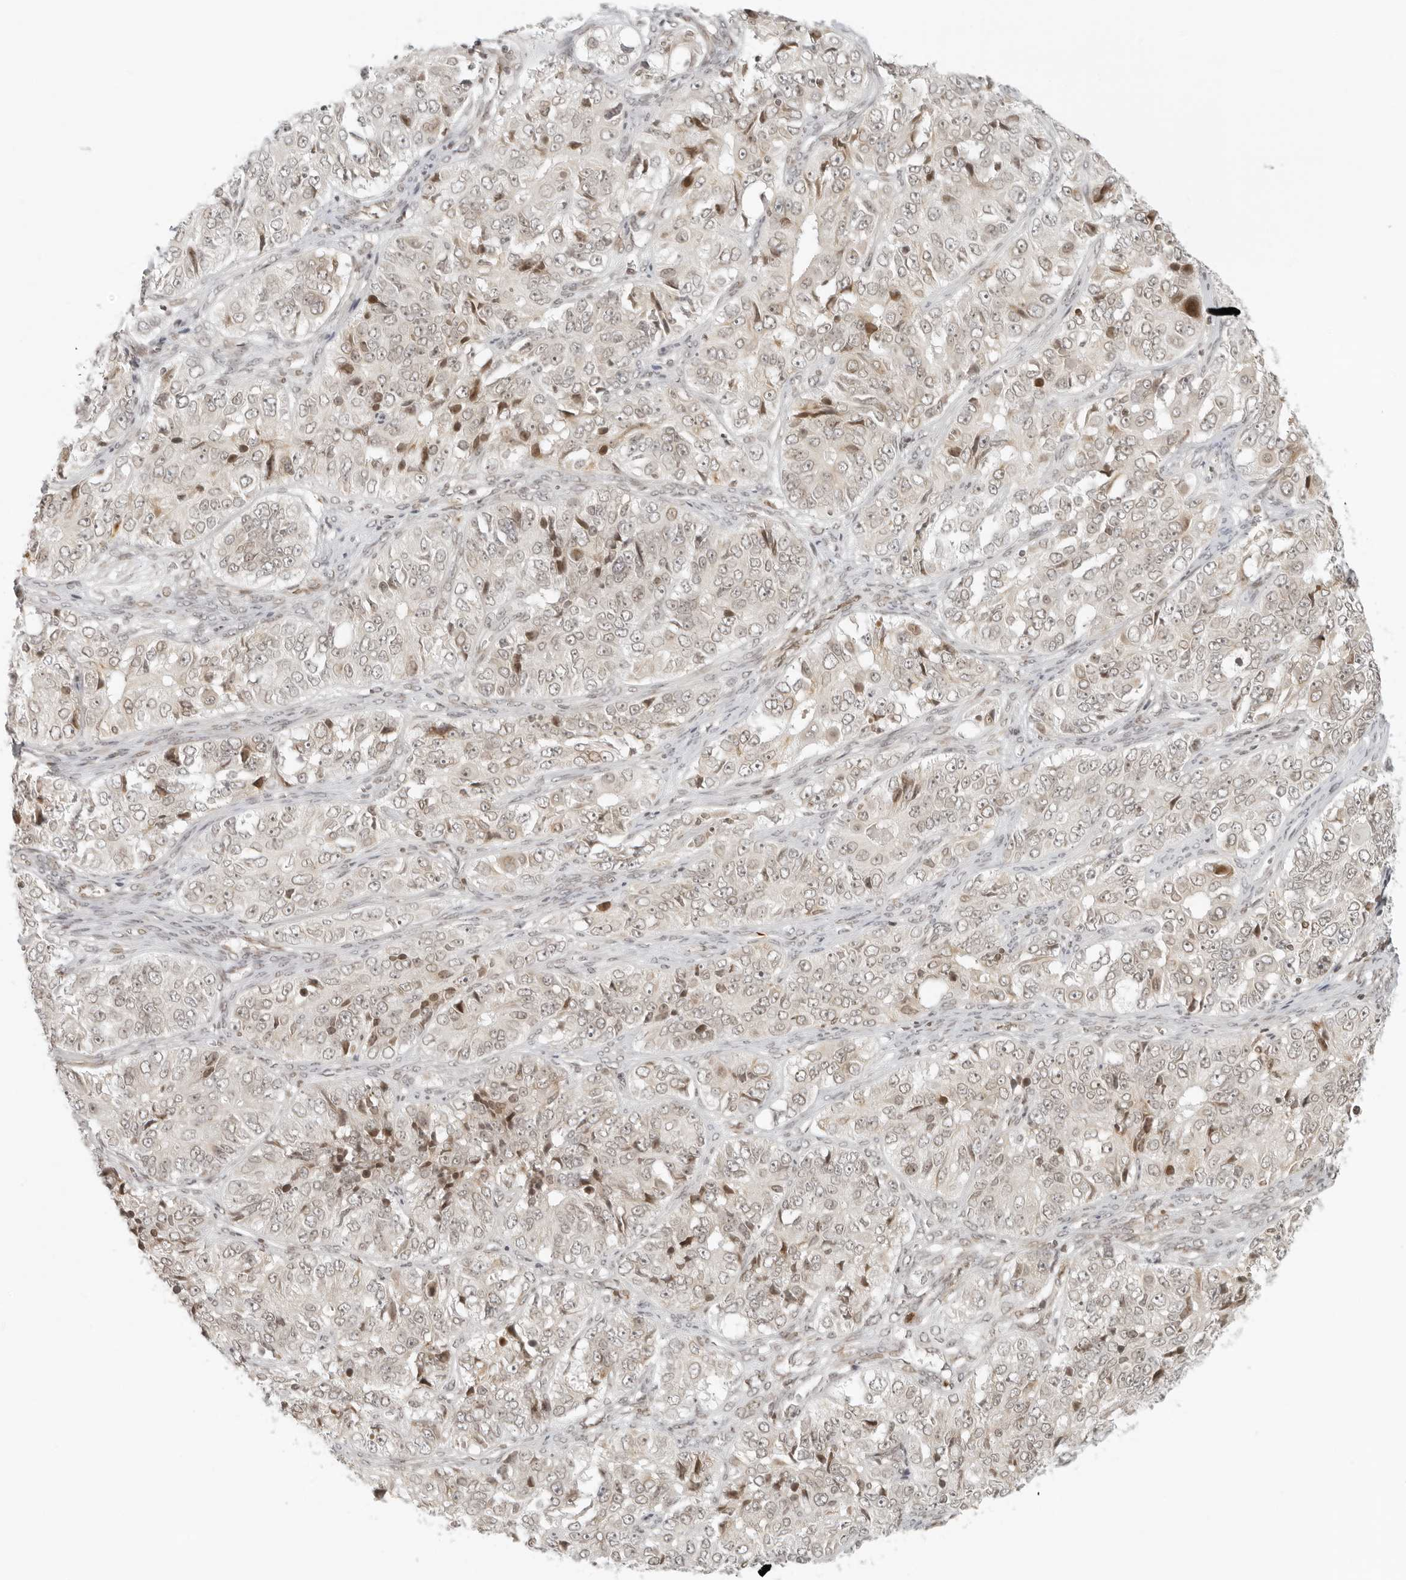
{"staining": {"intensity": "weak", "quantity": "25%-75%", "location": "nuclear"}, "tissue": "ovarian cancer", "cell_type": "Tumor cells", "image_type": "cancer", "snomed": [{"axis": "morphology", "description": "Carcinoma, endometroid"}, {"axis": "topography", "description": "Ovary"}], "caption": "Protein expression analysis of human ovarian endometroid carcinoma reveals weak nuclear positivity in about 25%-75% of tumor cells. The protein of interest is stained brown, and the nuclei are stained in blue (DAB IHC with brightfield microscopy, high magnification).", "gene": "ZNF407", "patient": {"sex": "female", "age": 51}}